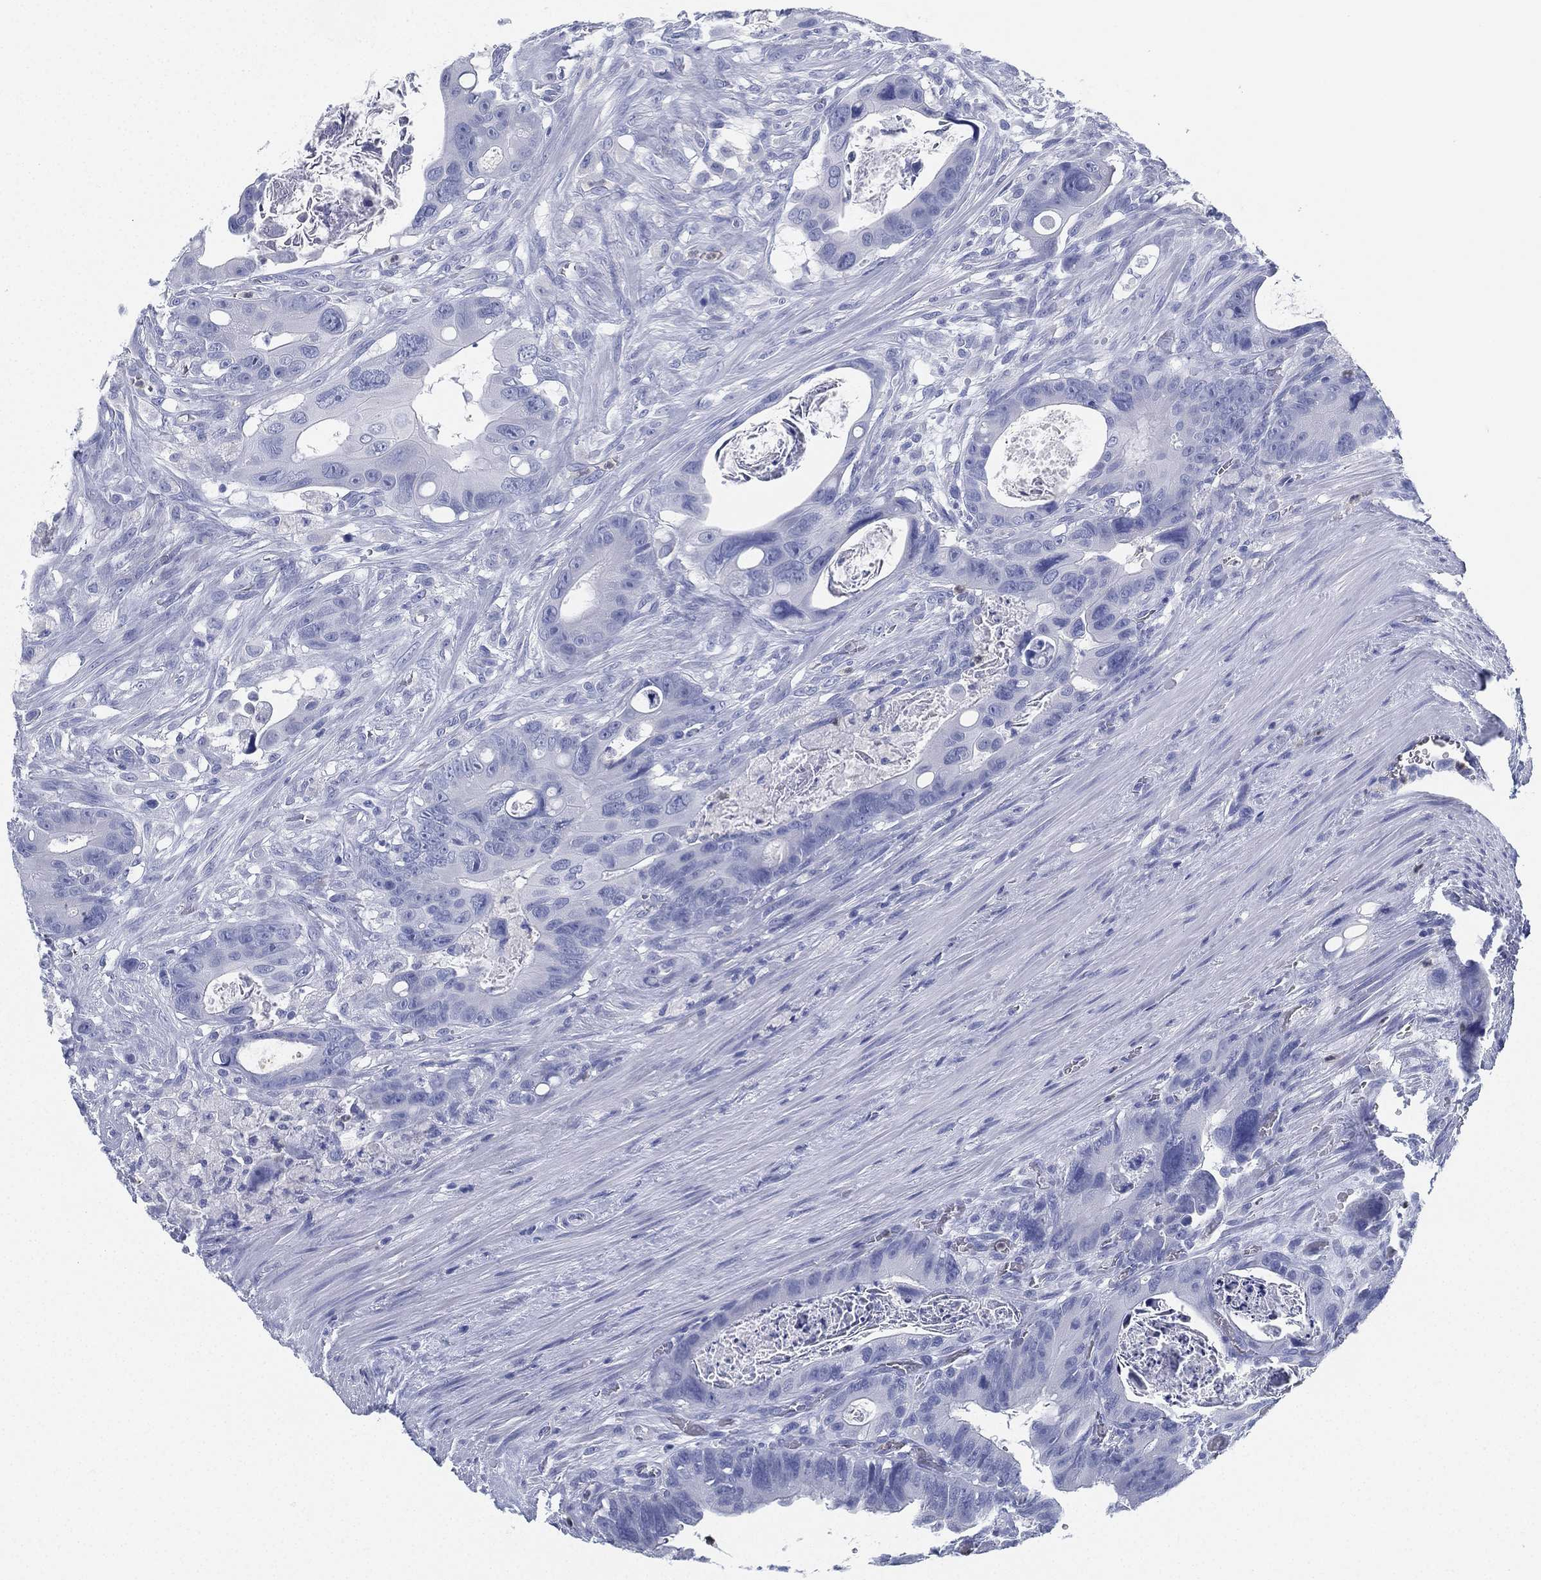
{"staining": {"intensity": "negative", "quantity": "none", "location": "none"}, "tissue": "colorectal cancer", "cell_type": "Tumor cells", "image_type": "cancer", "snomed": [{"axis": "morphology", "description": "Adenocarcinoma, NOS"}, {"axis": "topography", "description": "Rectum"}], "caption": "This is a micrograph of immunohistochemistry (IHC) staining of colorectal adenocarcinoma, which shows no expression in tumor cells.", "gene": "DEFB121", "patient": {"sex": "male", "age": 64}}